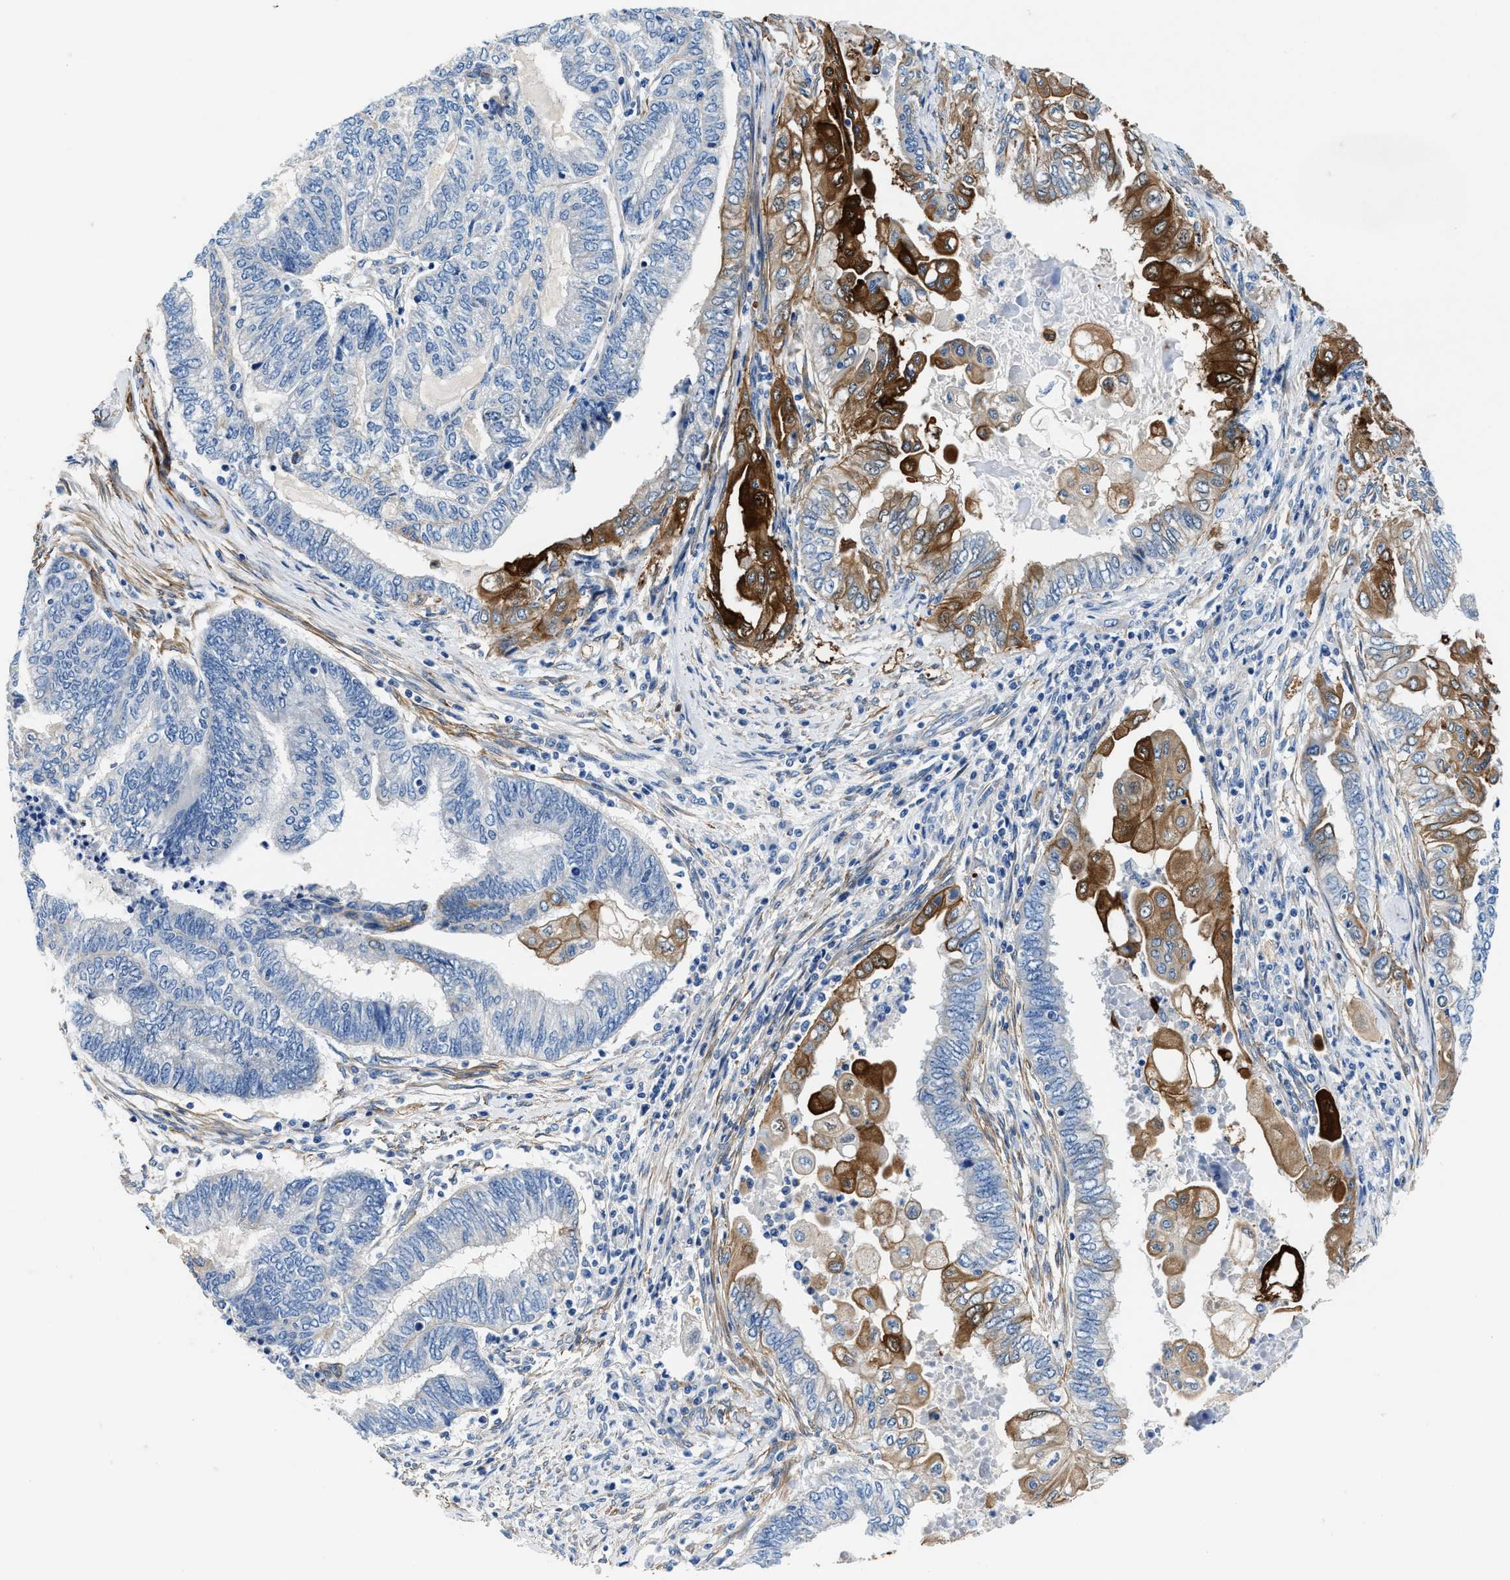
{"staining": {"intensity": "strong", "quantity": "<25%", "location": "cytoplasmic/membranous"}, "tissue": "endometrial cancer", "cell_type": "Tumor cells", "image_type": "cancer", "snomed": [{"axis": "morphology", "description": "Adenocarcinoma, NOS"}, {"axis": "topography", "description": "Uterus"}, {"axis": "topography", "description": "Endometrium"}], "caption": "The histopathology image shows a brown stain indicating the presence of a protein in the cytoplasmic/membranous of tumor cells in adenocarcinoma (endometrial).", "gene": "PARG", "patient": {"sex": "female", "age": 70}}